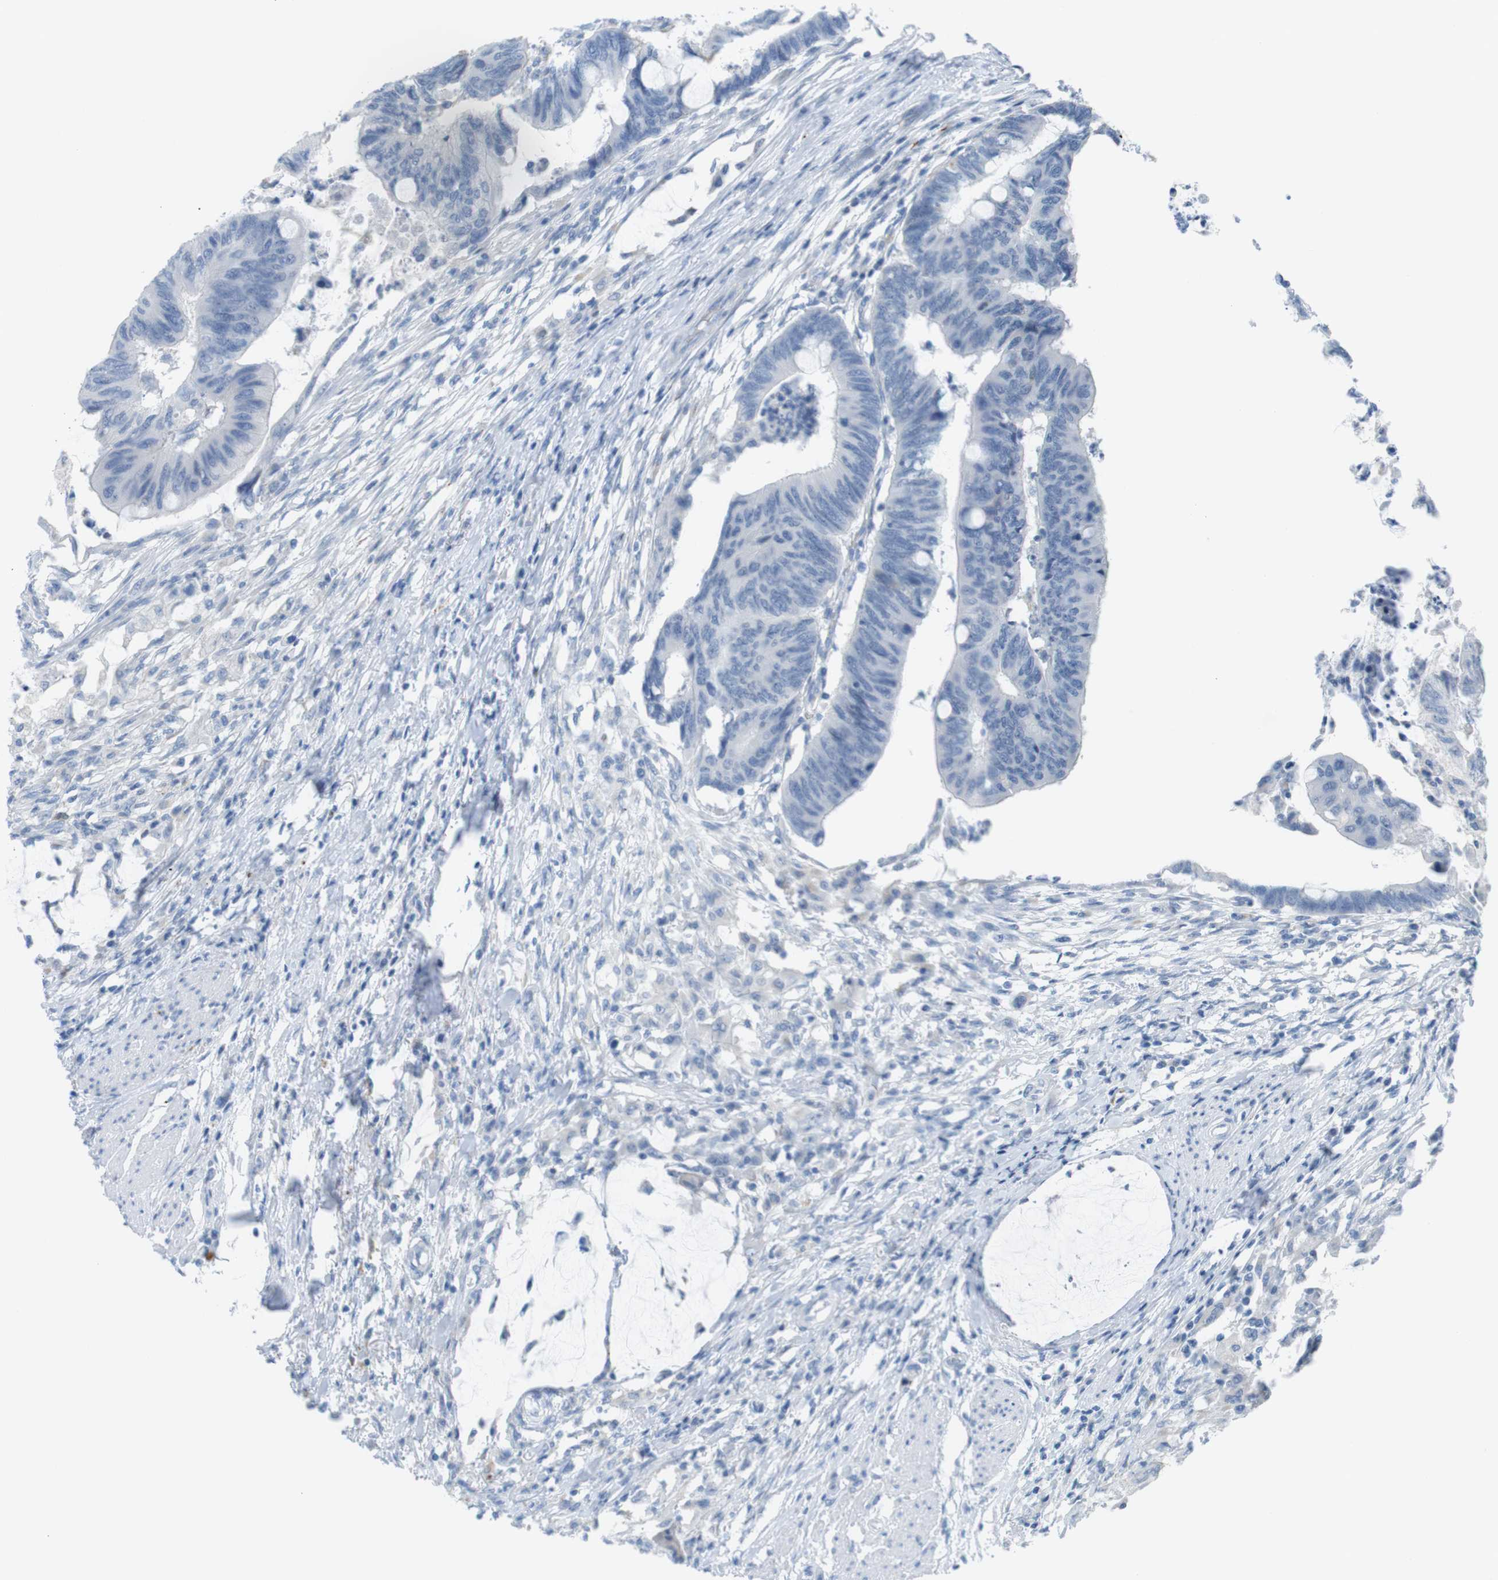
{"staining": {"intensity": "negative", "quantity": "none", "location": "none"}, "tissue": "colorectal cancer", "cell_type": "Tumor cells", "image_type": "cancer", "snomed": [{"axis": "morphology", "description": "Normal tissue, NOS"}, {"axis": "morphology", "description": "Adenocarcinoma, NOS"}, {"axis": "topography", "description": "Rectum"}, {"axis": "topography", "description": "Peripheral nerve tissue"}], "caption": "Immunohistochemistry image of colorectal cancer (adenocarcinoma) stained for a protein (brown), which demonstrates no expression in tumor cells.", "gene": "YIPF1", "patient": {"sex": "male", "age": 92}}